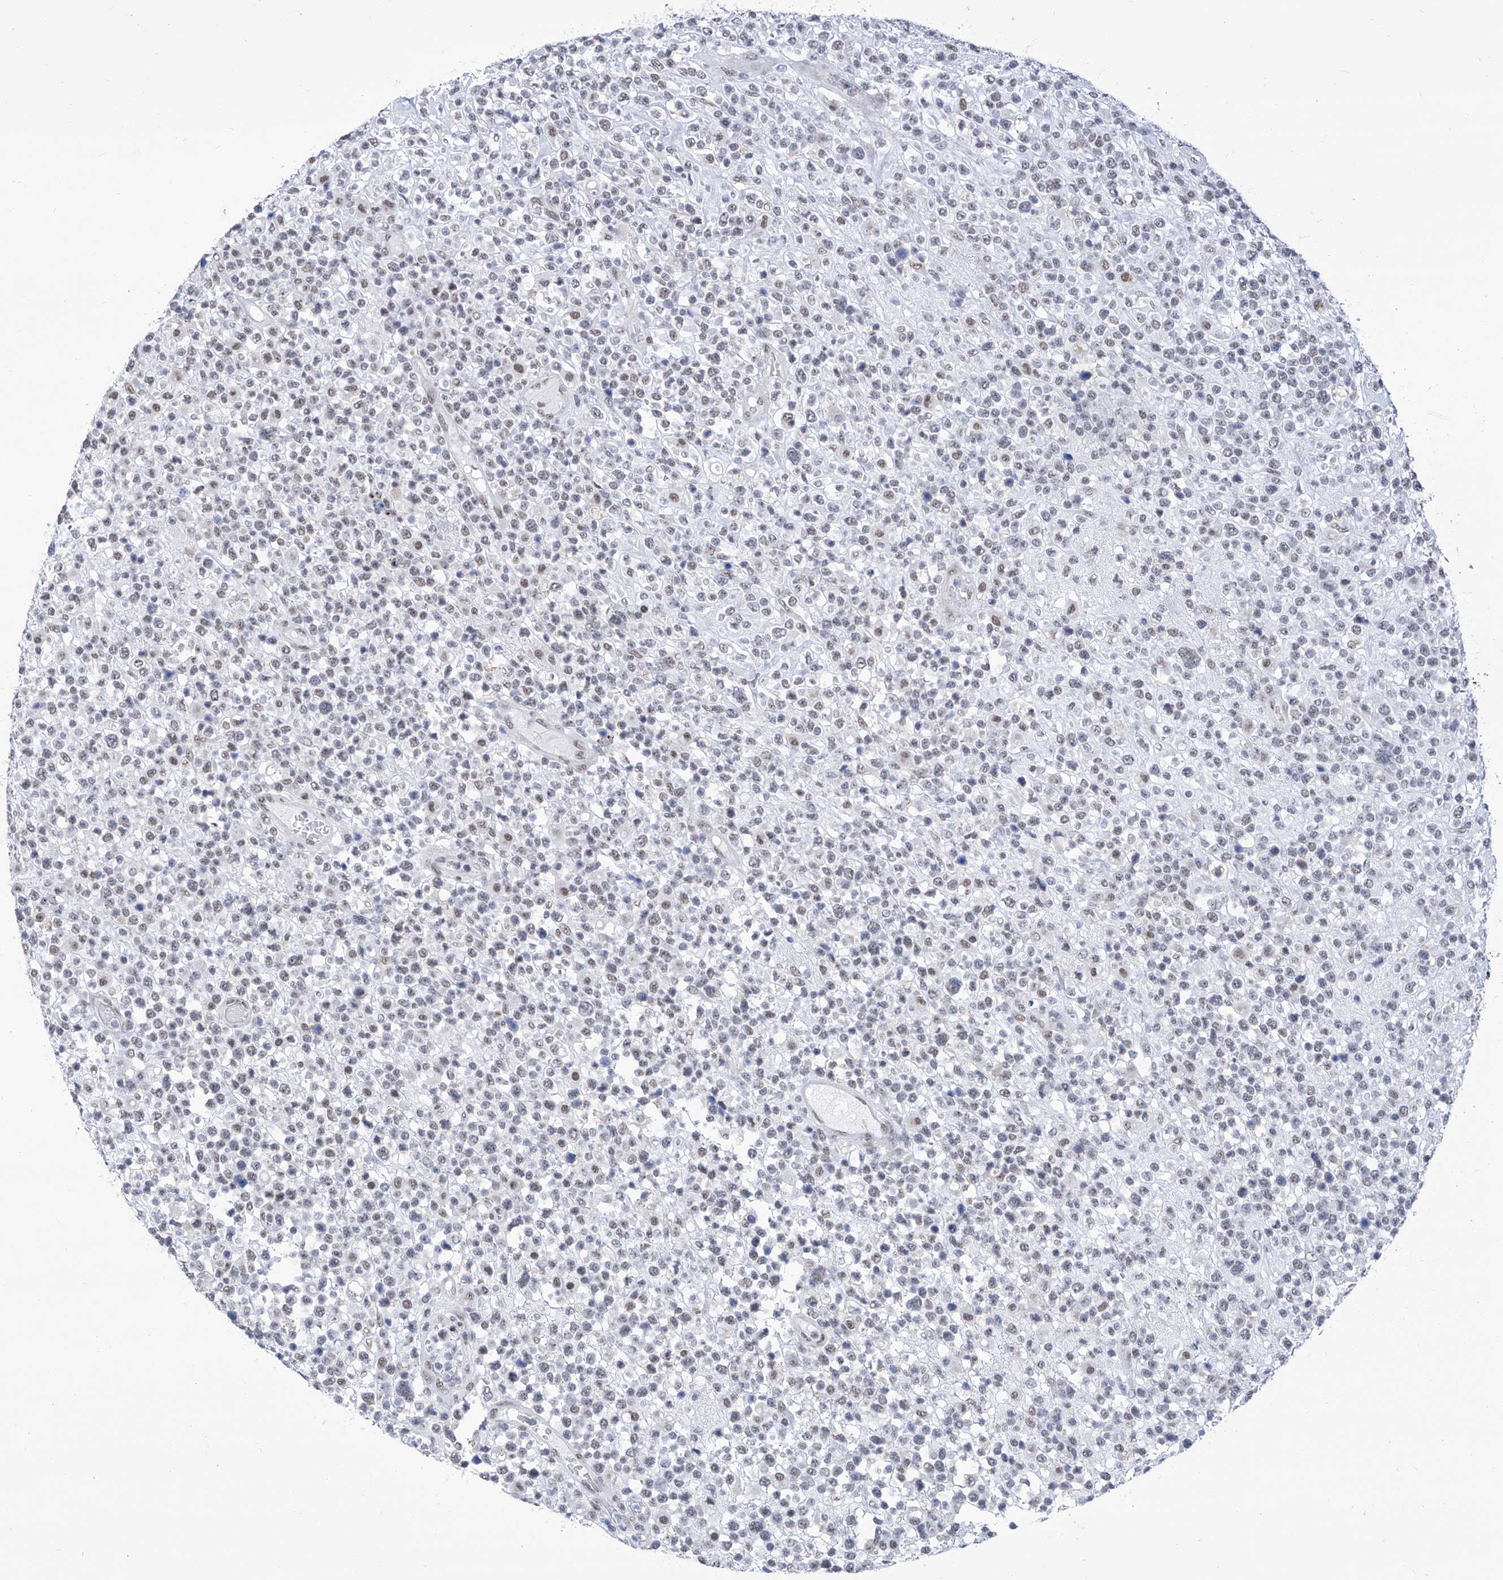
{"staining": {"intensity": "weak", "quantity": "25%-75%", "location": "nuclear"}, "tissue": "lymphoma", "cell_type": "Tumor cells", "image_type": "cancer", "snomed": [{"axis": "morphology", "description": "Malignant lymphoma, non-Hodgkin's type, High grade"}, {"axis": "topography", "description": "Colon"}], "caption": "Malignant lymphoma, non-Hodgkin's type (high-grade) stained with a brown dye shows weak nuclear positive expression in approximately 25%-75% of tumor cells.", "gene": "SART1", "patient": {"sex": "female", "age": 53}}